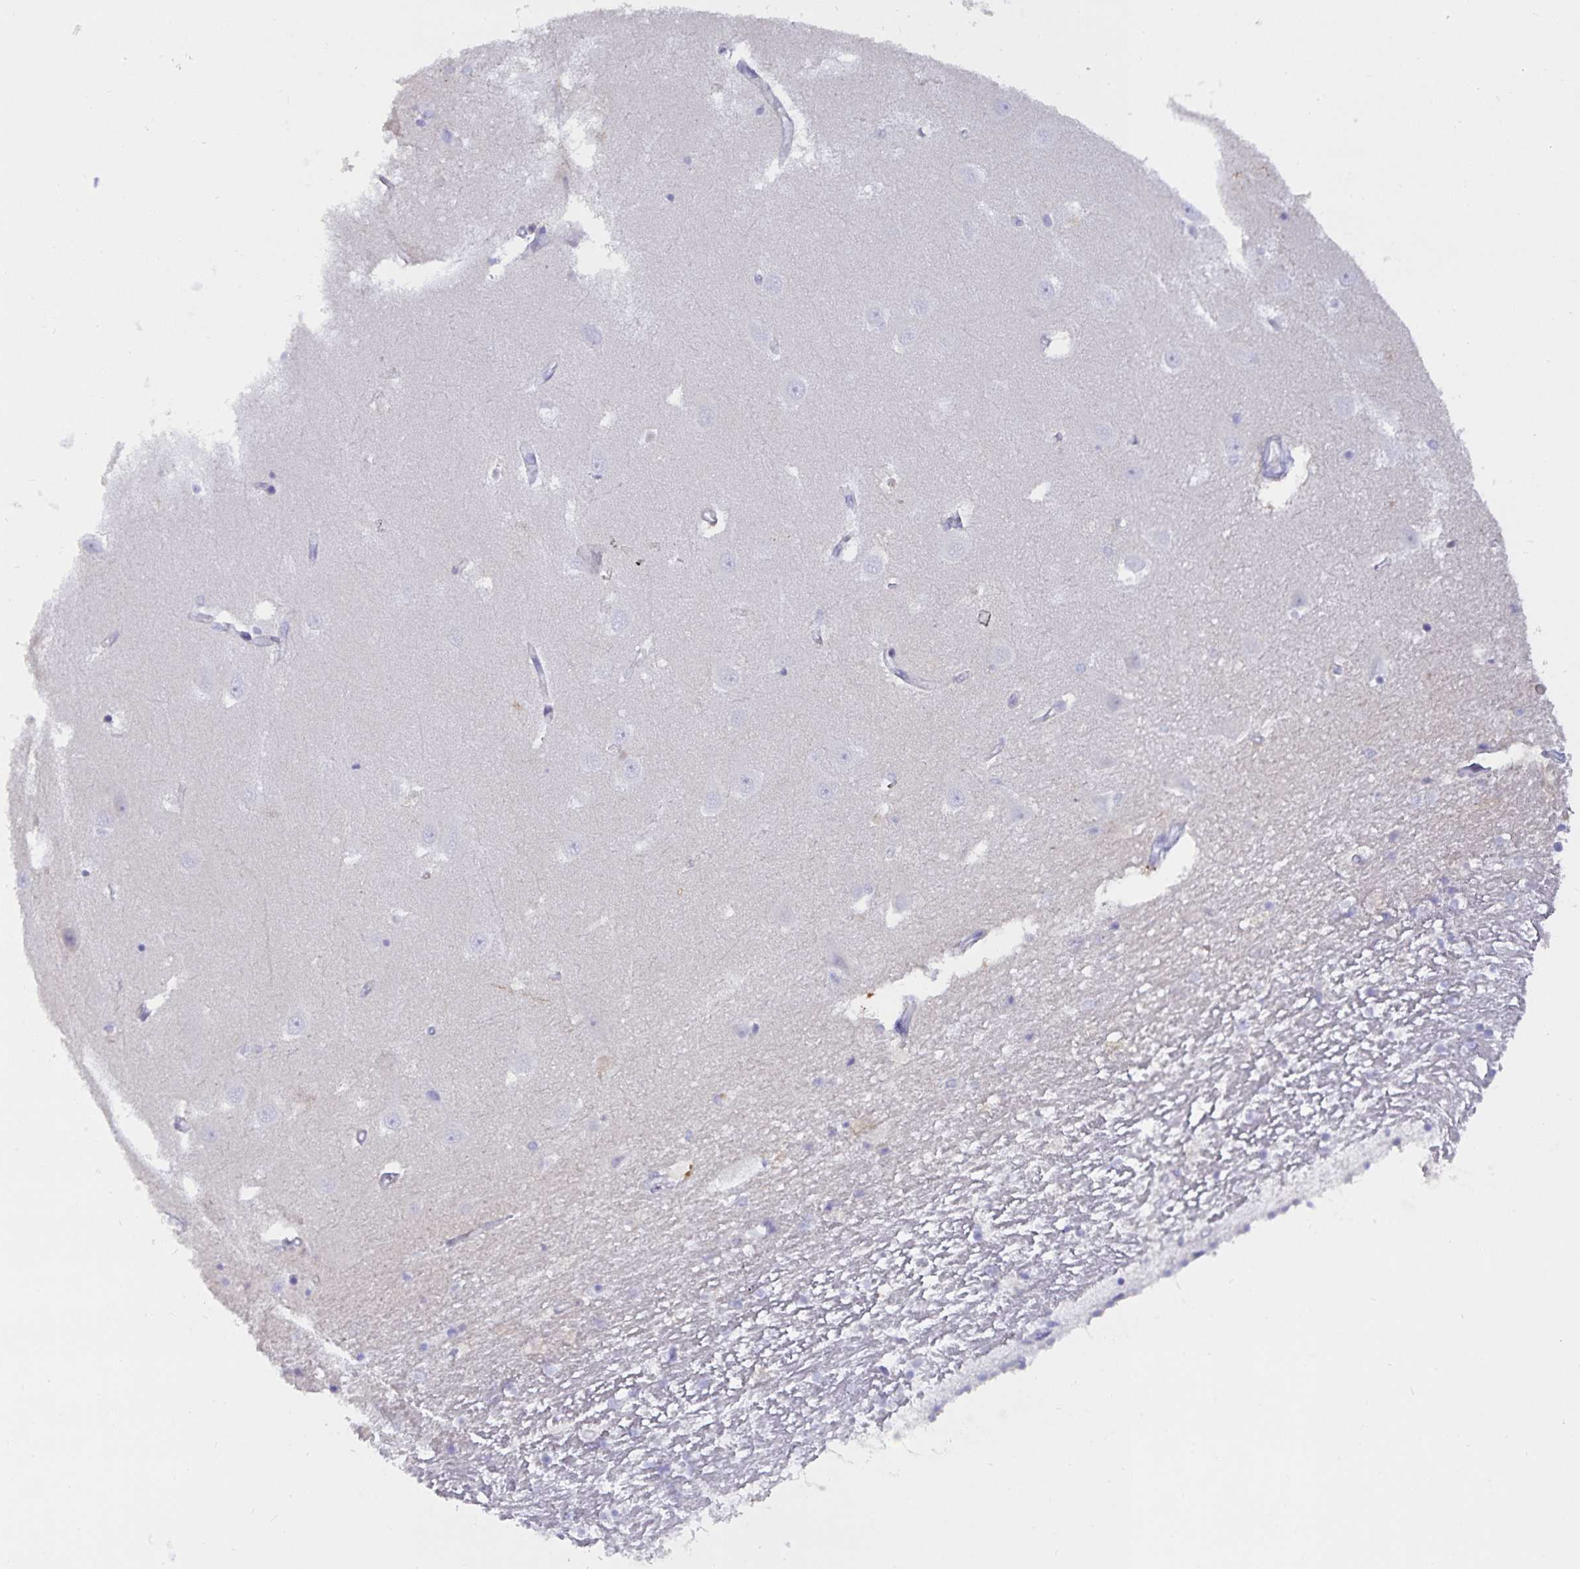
{"staining": {"intensity": "negative", "quantity": "none", "location": "none"}, "tissue": "hippocampus", "cell_type": "Glial cells", "image_type": "normal", "snomed": [{"axis": "morphology", "description": "Normal tissue, NOS"}, {"axis": "topography", "description": "Hippocampus"}], "caption": "DAB (3,3'-diaminobenzidine) immunohistochemical staining of unremarkable hippocampus reveals no significant positivity in glial cells.", "gene": "MON2", "patient": {"sex": "male", "age": 63}}